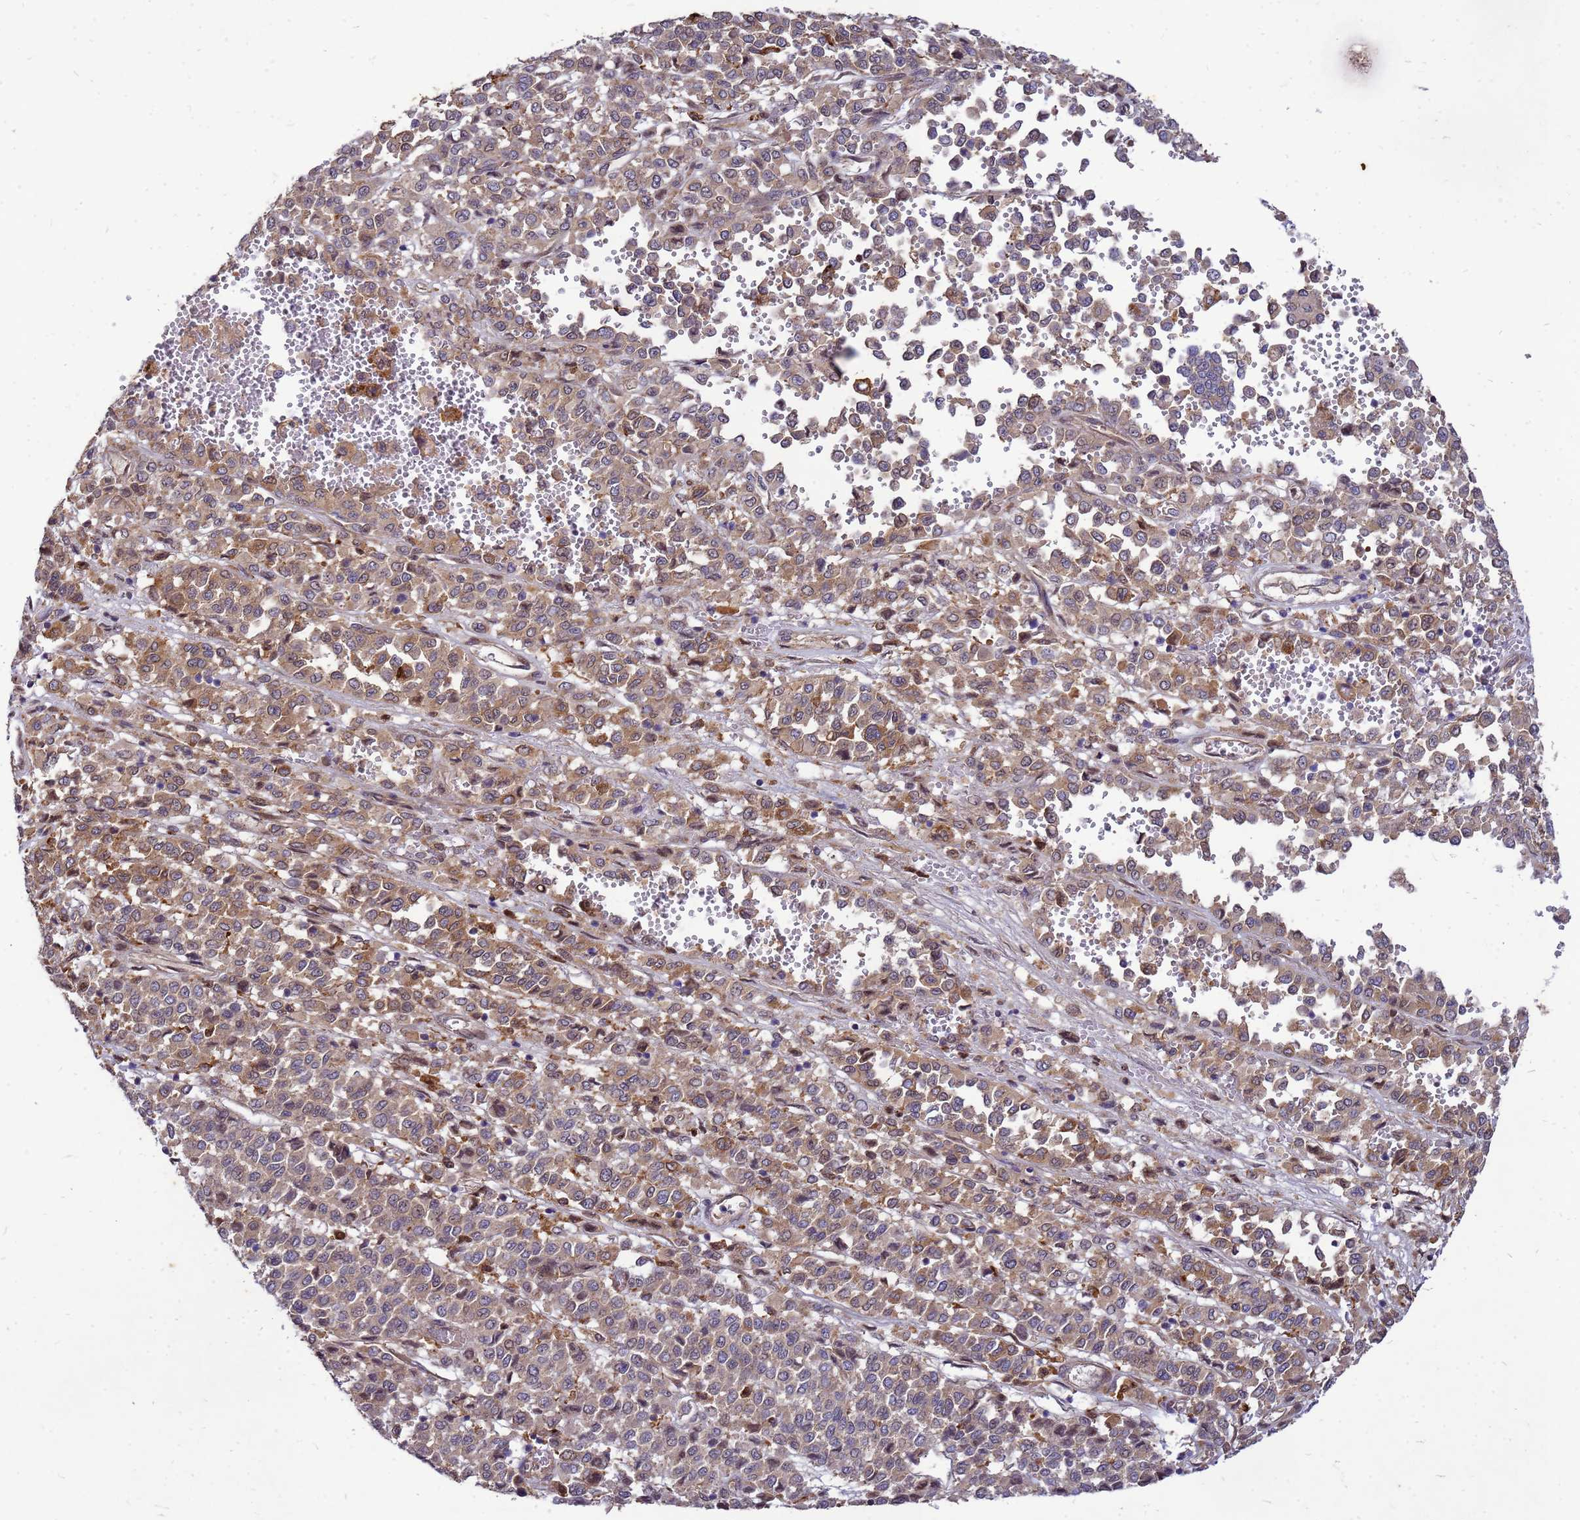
{"staining": {"intensity": "weak", "quantity": ">75%", "location": "cytoplasmic/membranous"}, "tissue": "melanoma", "cell_type": "Tumor cells", "image_type": "cancer", "snomed": [{"axis": "morphology", "description": "Malignant melanoma, Metastatic site"}, {"axis": "topography", "description": "Pancreas"}], "caption": "High-power microscopy captured an immunohistochemistry micrograph of melanoma, revealing weak cytoplasmic/membranous positivity in about >75% of tumor cells.", "gene": "RNF215", "patient": {"sex": "female", "age": 30}}